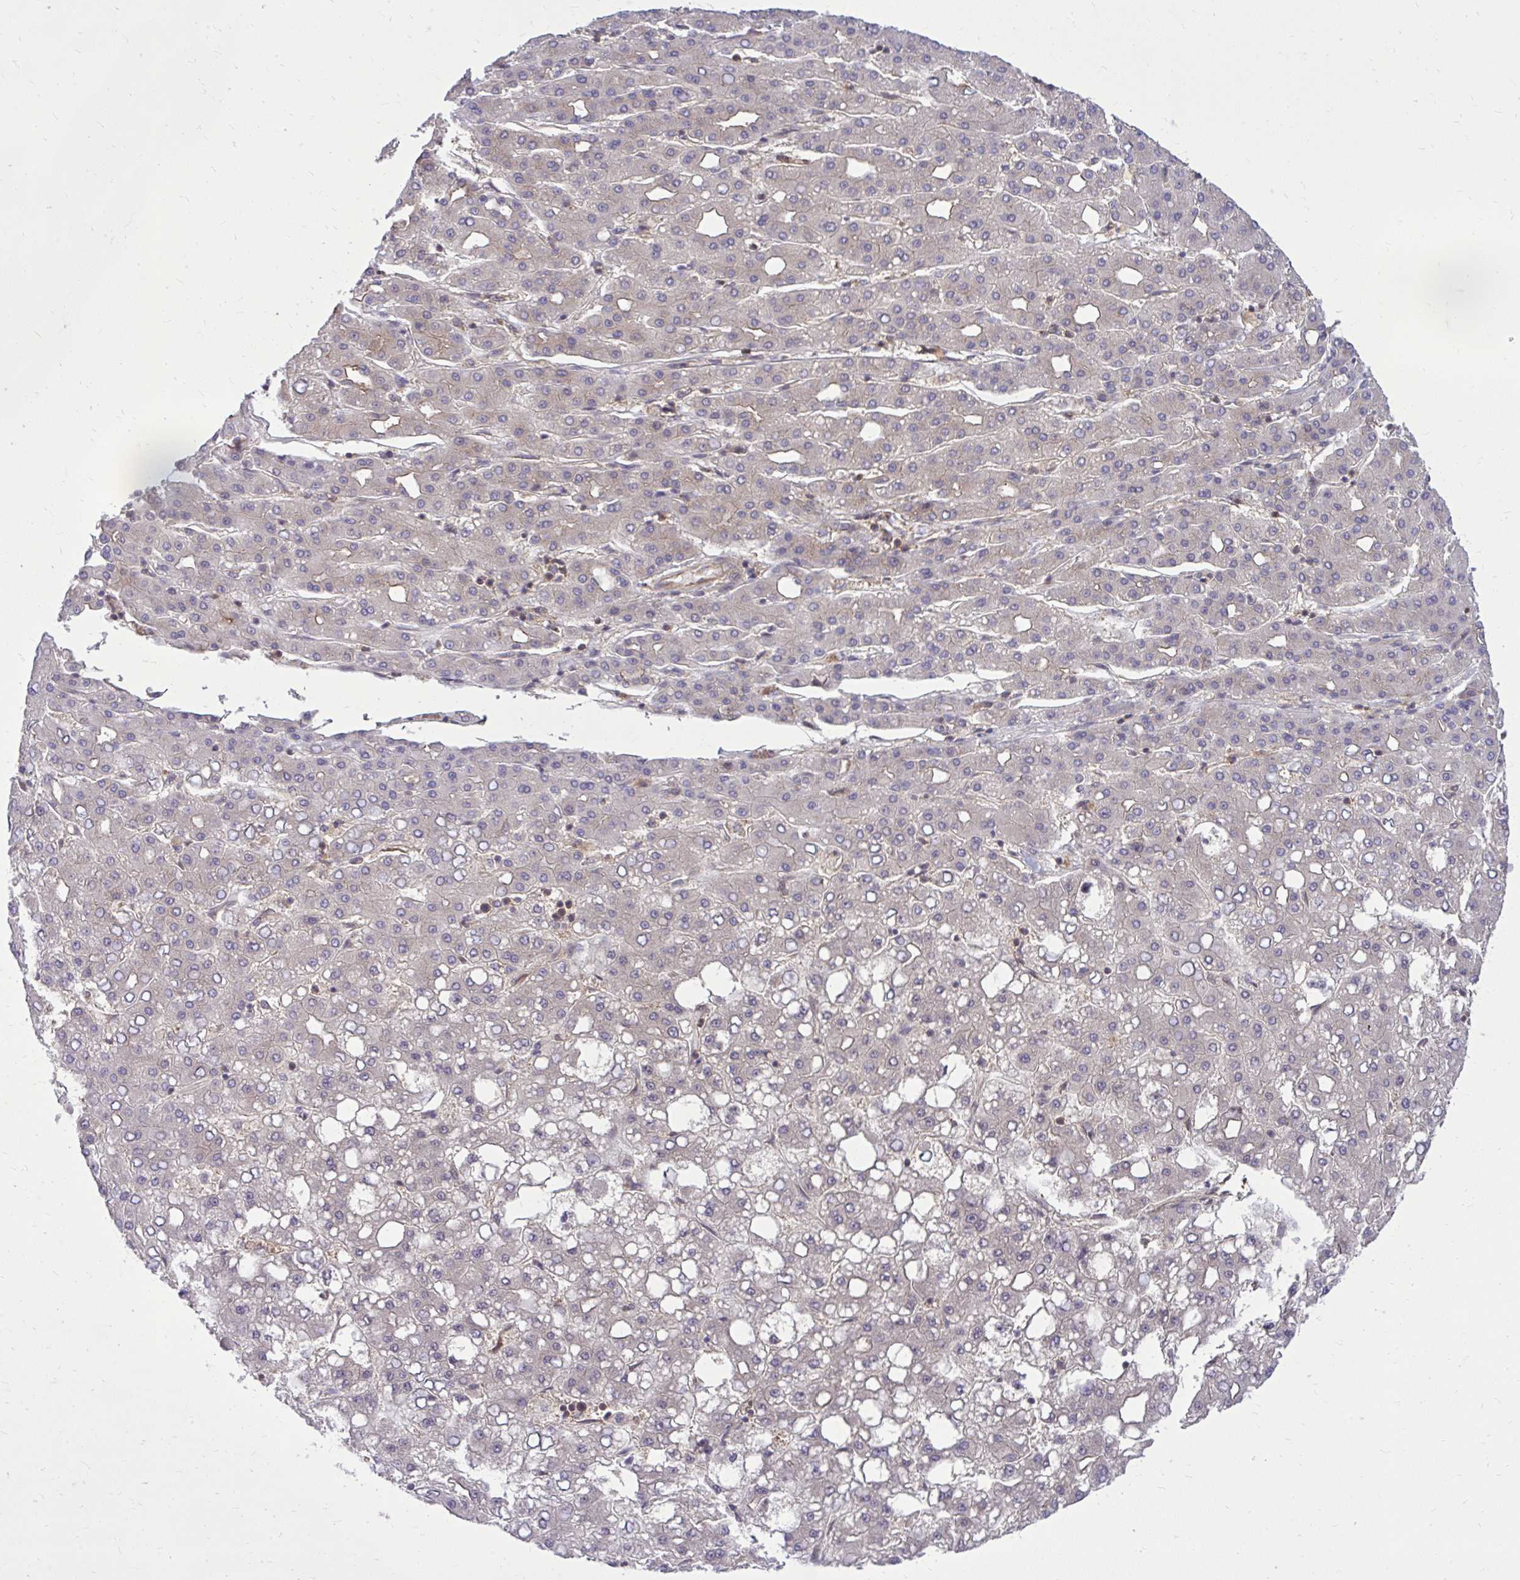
{"staining": {"intensity": "negative", "quantity": "none", "location": "none"}, "tissue": "liver cancer", "cell_type": "Tumor cells", "image_type": "cancer", "snomed": [{"axis": "morphology", "description": "Carcinoma, Hepatocellular, NOS"}, {"axis": "topography", "description": "Liver"}], "caption": "This micrograph is of liver cancer stained with immunohistochemistry (IHC) to label a protein in brown with the nuclei are counter-stained blue. There is no expression in tumor cells. (DAB immunohistochemistry, high magnification).", "gene": "PPP5C", "patient": {"sex": "male", "age": 65}}